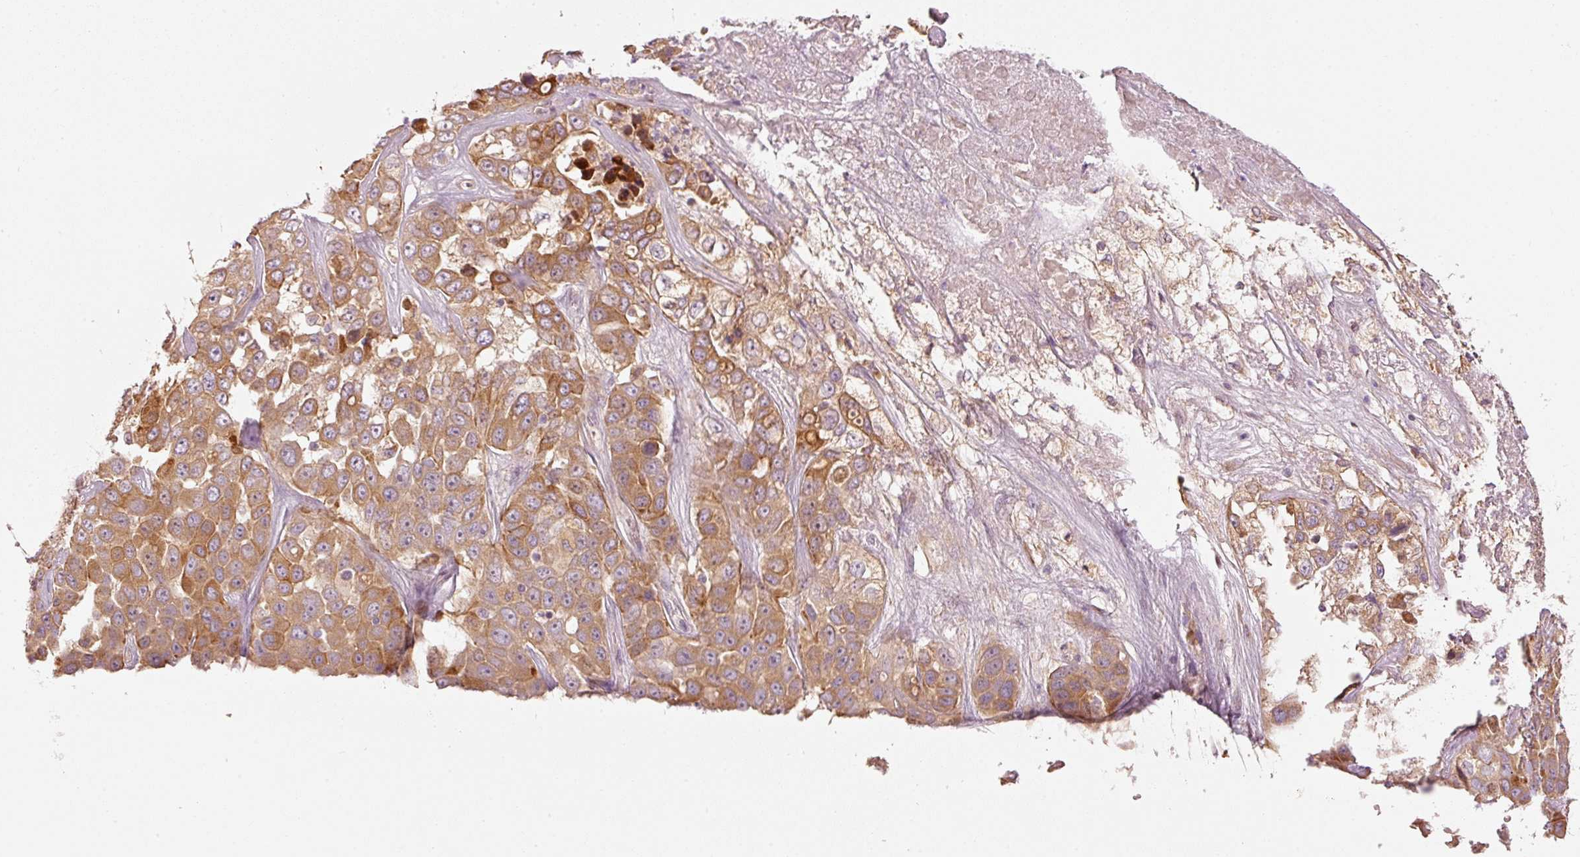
{"staining": {"intensity": "moderate", "quantity": ">75%", "location": "cytoplasmic/membranous"}, "tissue": "liver cancer", "cell_type": "Tumor cells", "image_type": "cancer", "snomed": [{"axis": "morphology", "description": "Cholangiocarcinoma"}, {"axis": "topography", "description": "Liver"}], "caption": "Cholangiocarcinoma (liver) was stained to show a protein in brown. There is medium levels of moderate cytoplasmic/membranous positivity in approximately >75% of tumor cells.", "gene": "MAP10", "patient": {"sex": "female", "age": 52}}